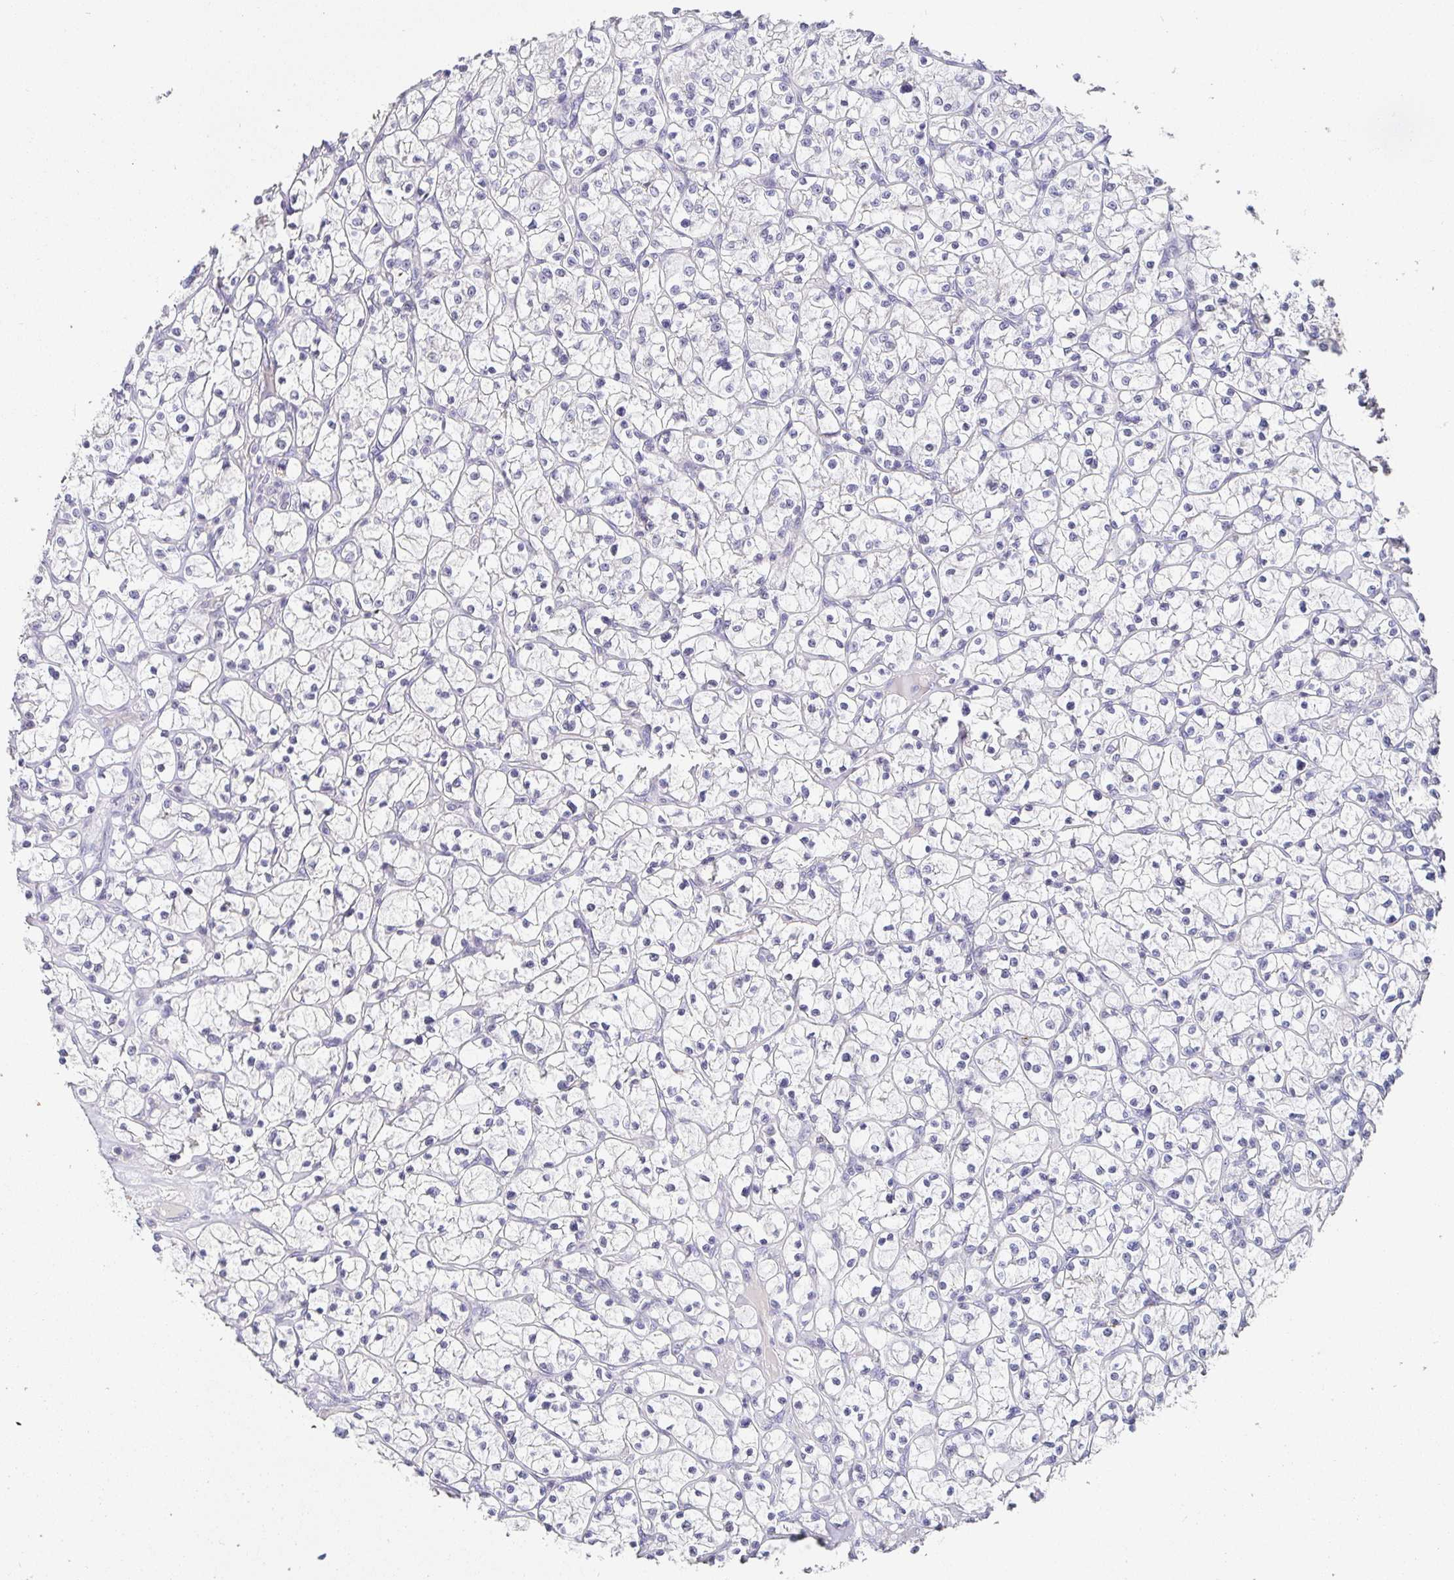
{"staining": {"intensity": "negative", "quantity": "none", "location": "none"}, "tissue": "renal cancer", "cell_type": "Tumor cells", "image_type": "cancer", "snomed": [{"axis": "morphology", "description": "Adenocarcinoma, NOS"}, {"axis": "topography", "description": "Kidney"}], "caption": "Human renal cancer (adenocarcinoma) stained for a protein using IHC exhibits no positivity in tumor cells.", "gene": "PDX1", "patient": {"sex": "female", "age": 64}}